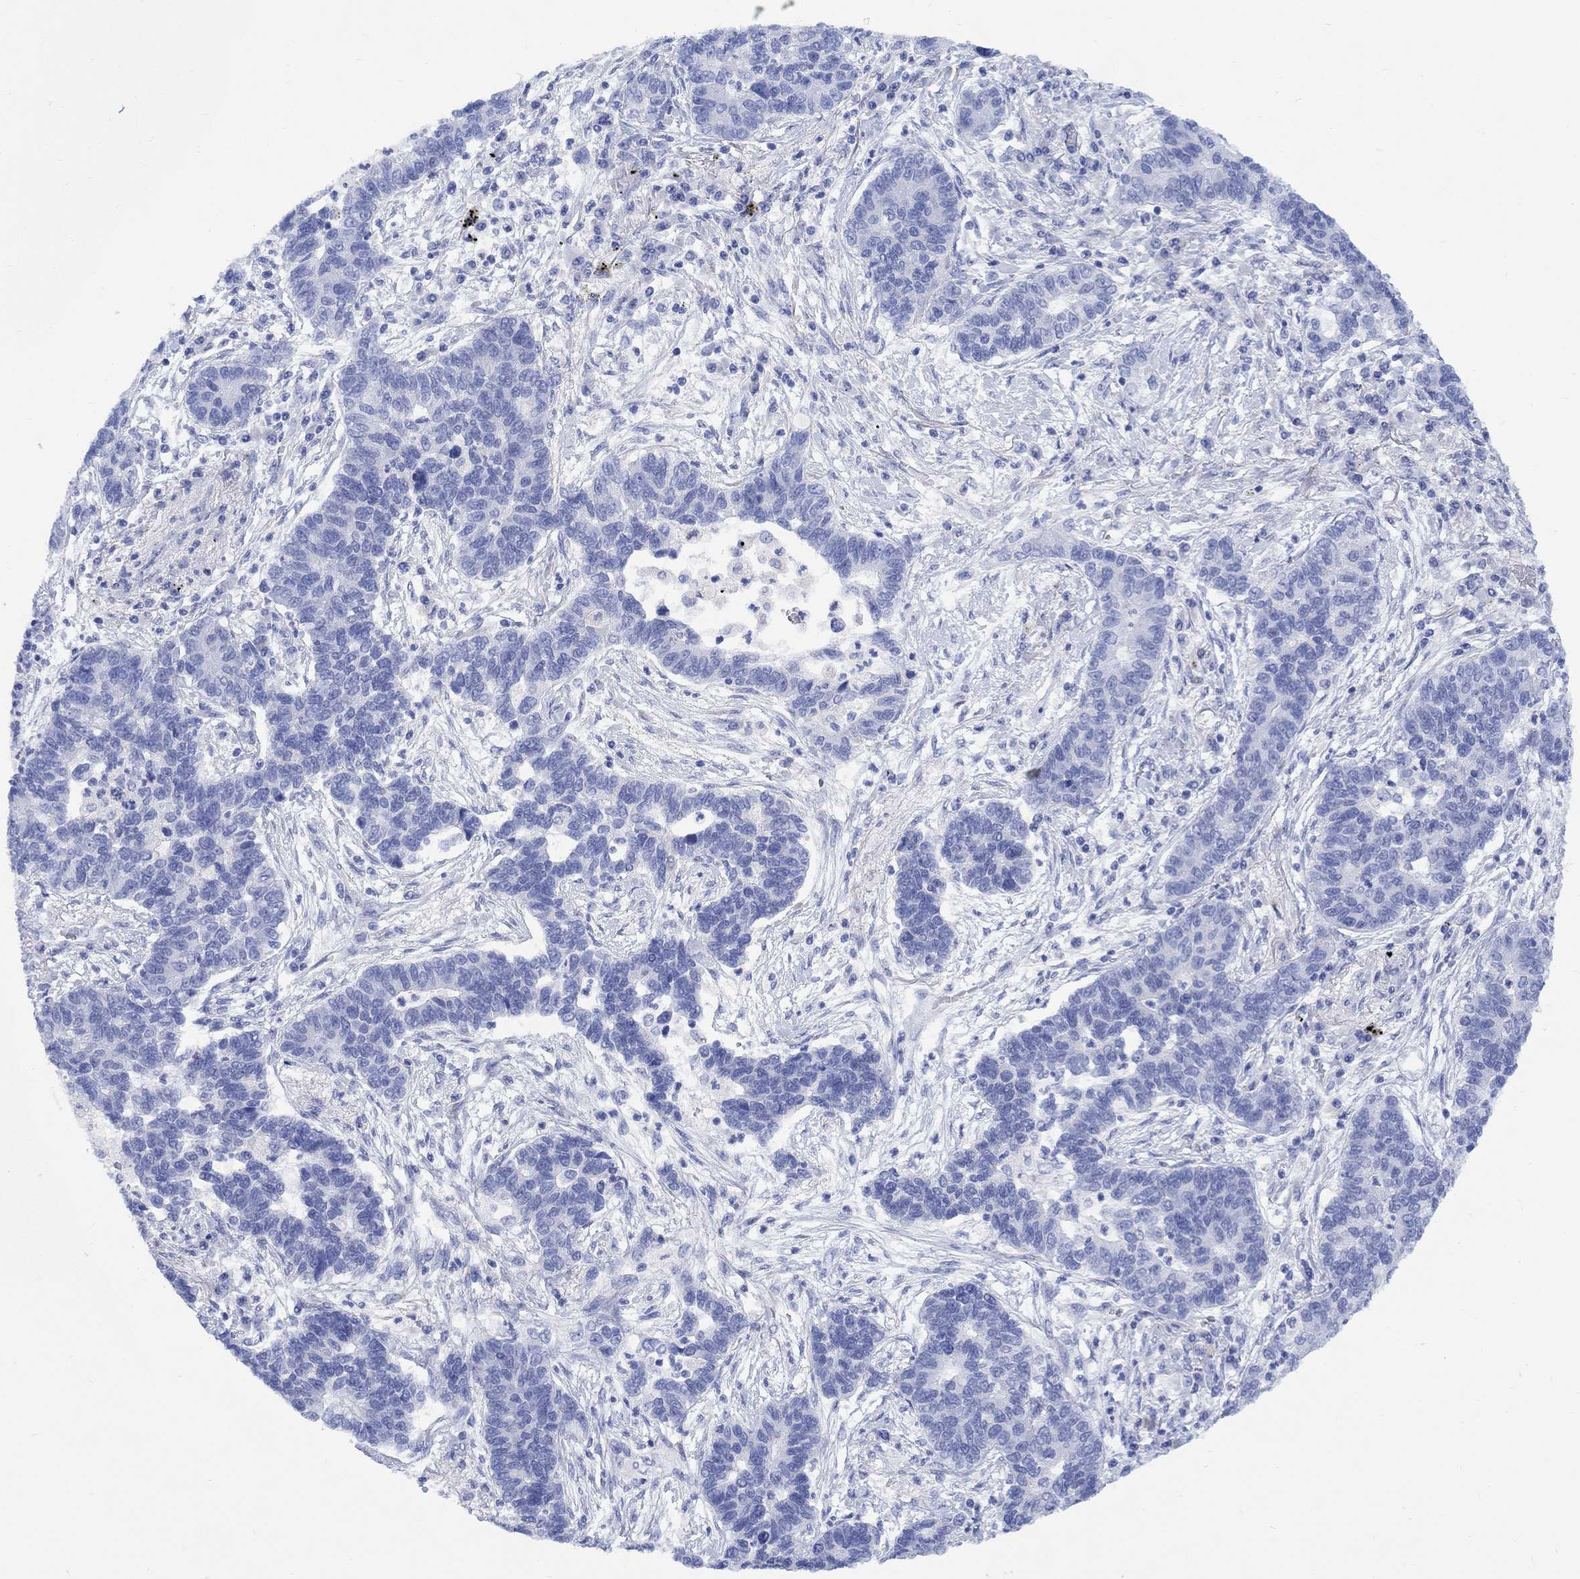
{"staining": {"intensity": "negative", "quantity": "none", "location": "none"}, "tissue": "lung cancer", "cell_type": "Tumor cells", "image_type": "cancer", "snomed": [{"axis": "morphology", "description": "Adenocarcinoma, NOS"}, {"axis": "topography", "description": "Lung"}], "caption": "Immunohistochemistry of adenocarcinoma (lung) exhibits no staining in tumor cells.", "gene": "MYL1", "patient": {"sex": "female", "age": 57}}